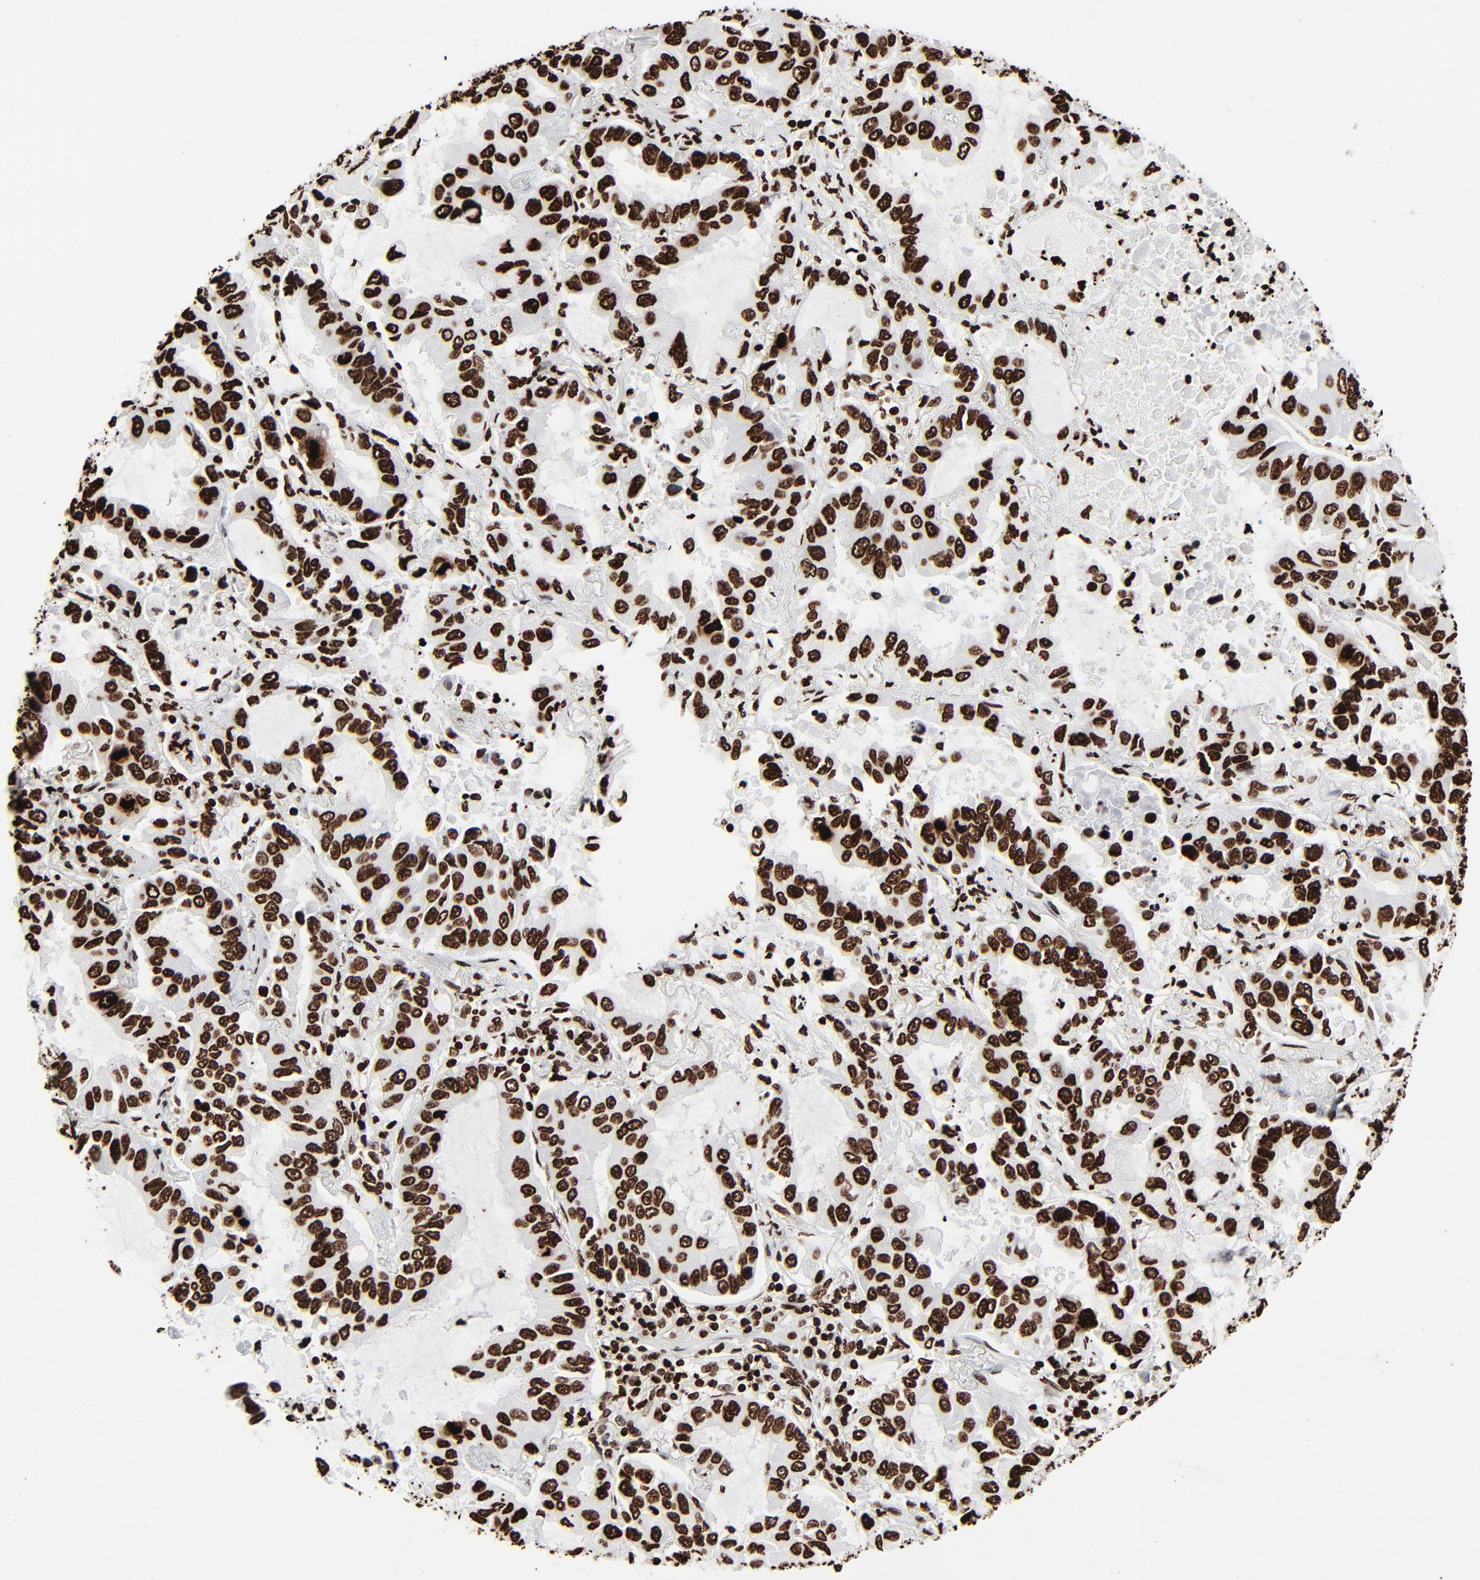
{"staining": {"intensity": "strong", "quantity": ">75%", "location": "nuclear"}, "tissue": "lung cancer", "cell_type": "Tumor cells", "image_type": "cancer", "snomed": [{"axis": "morphology", "description": "Adenocarcinoma, NOS"}, {"axis": "topography", "description": "Lung"}], "caption": "Lung adenocarcinoma stained with a brown dye displays strong nuclear positive positivity in about >75% of tumor cells.", "gene": "H3-4", "patient": {"sex": "male", "age": 64}}